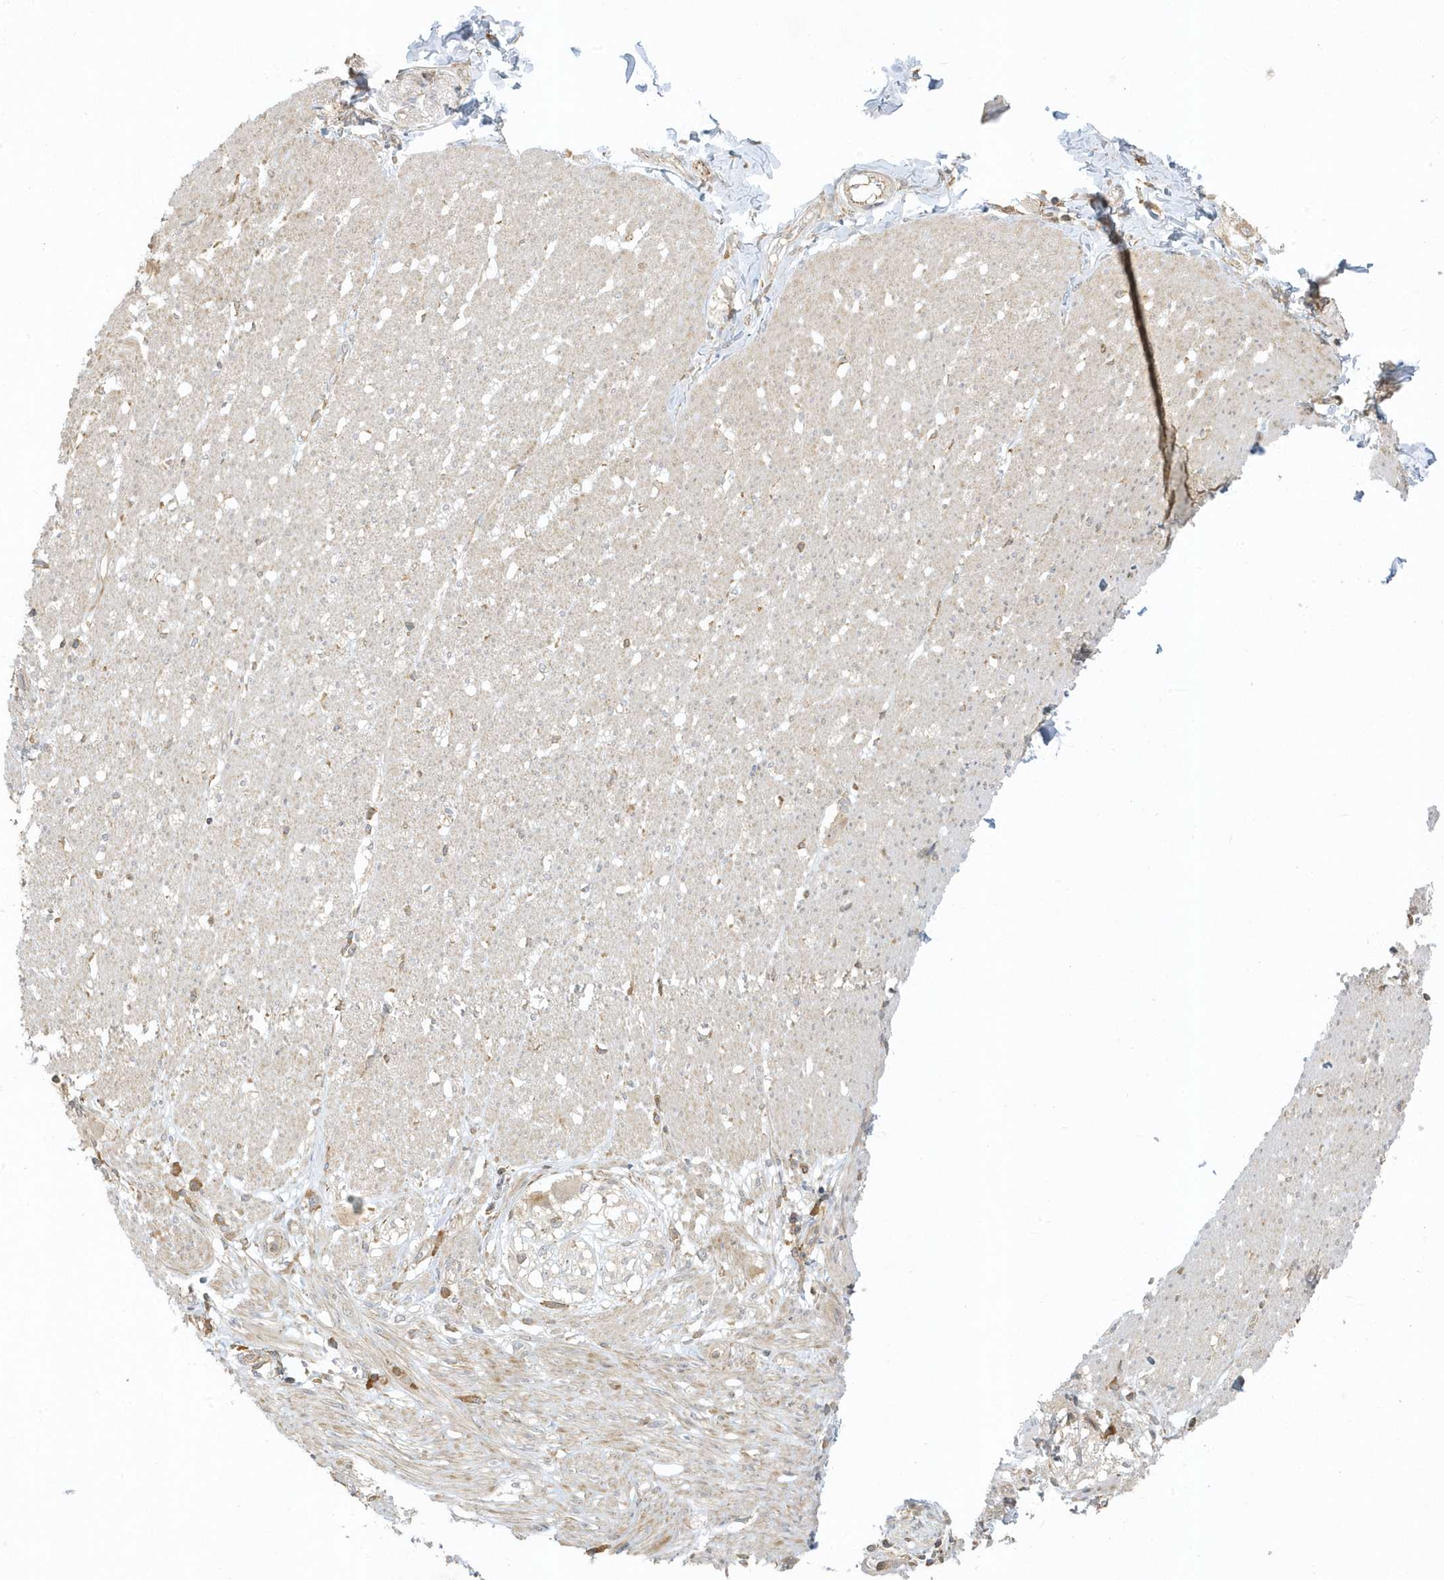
{"staining": {"intensity": "weak", "quantity": ">75%", "location": "cytoplasmic/membranous"}, "tissue": "smooth muscle", "cell_type": "Smooth muscle cells", "image_type": "normal", "snomed": [{"axis": "morphology", "description": "Normal tissue, NOS"}, {"axis": "morphology", "description": "Adenocarcinoma, NOS"}, {"axis": "topography", "description": "Colon"}, {"axis": "topography", "description": "Peripheral nerve tissue"}], "caption": "The micrograph reveals immunohistochemical staining of unremarkable smooth muscle. There is weak cytoplasmic/membranous staining is seen in about >75% of smooth muscle cells.", "gene": "ZBTB8A", "patient": {"sex": "male", "age": 14}}